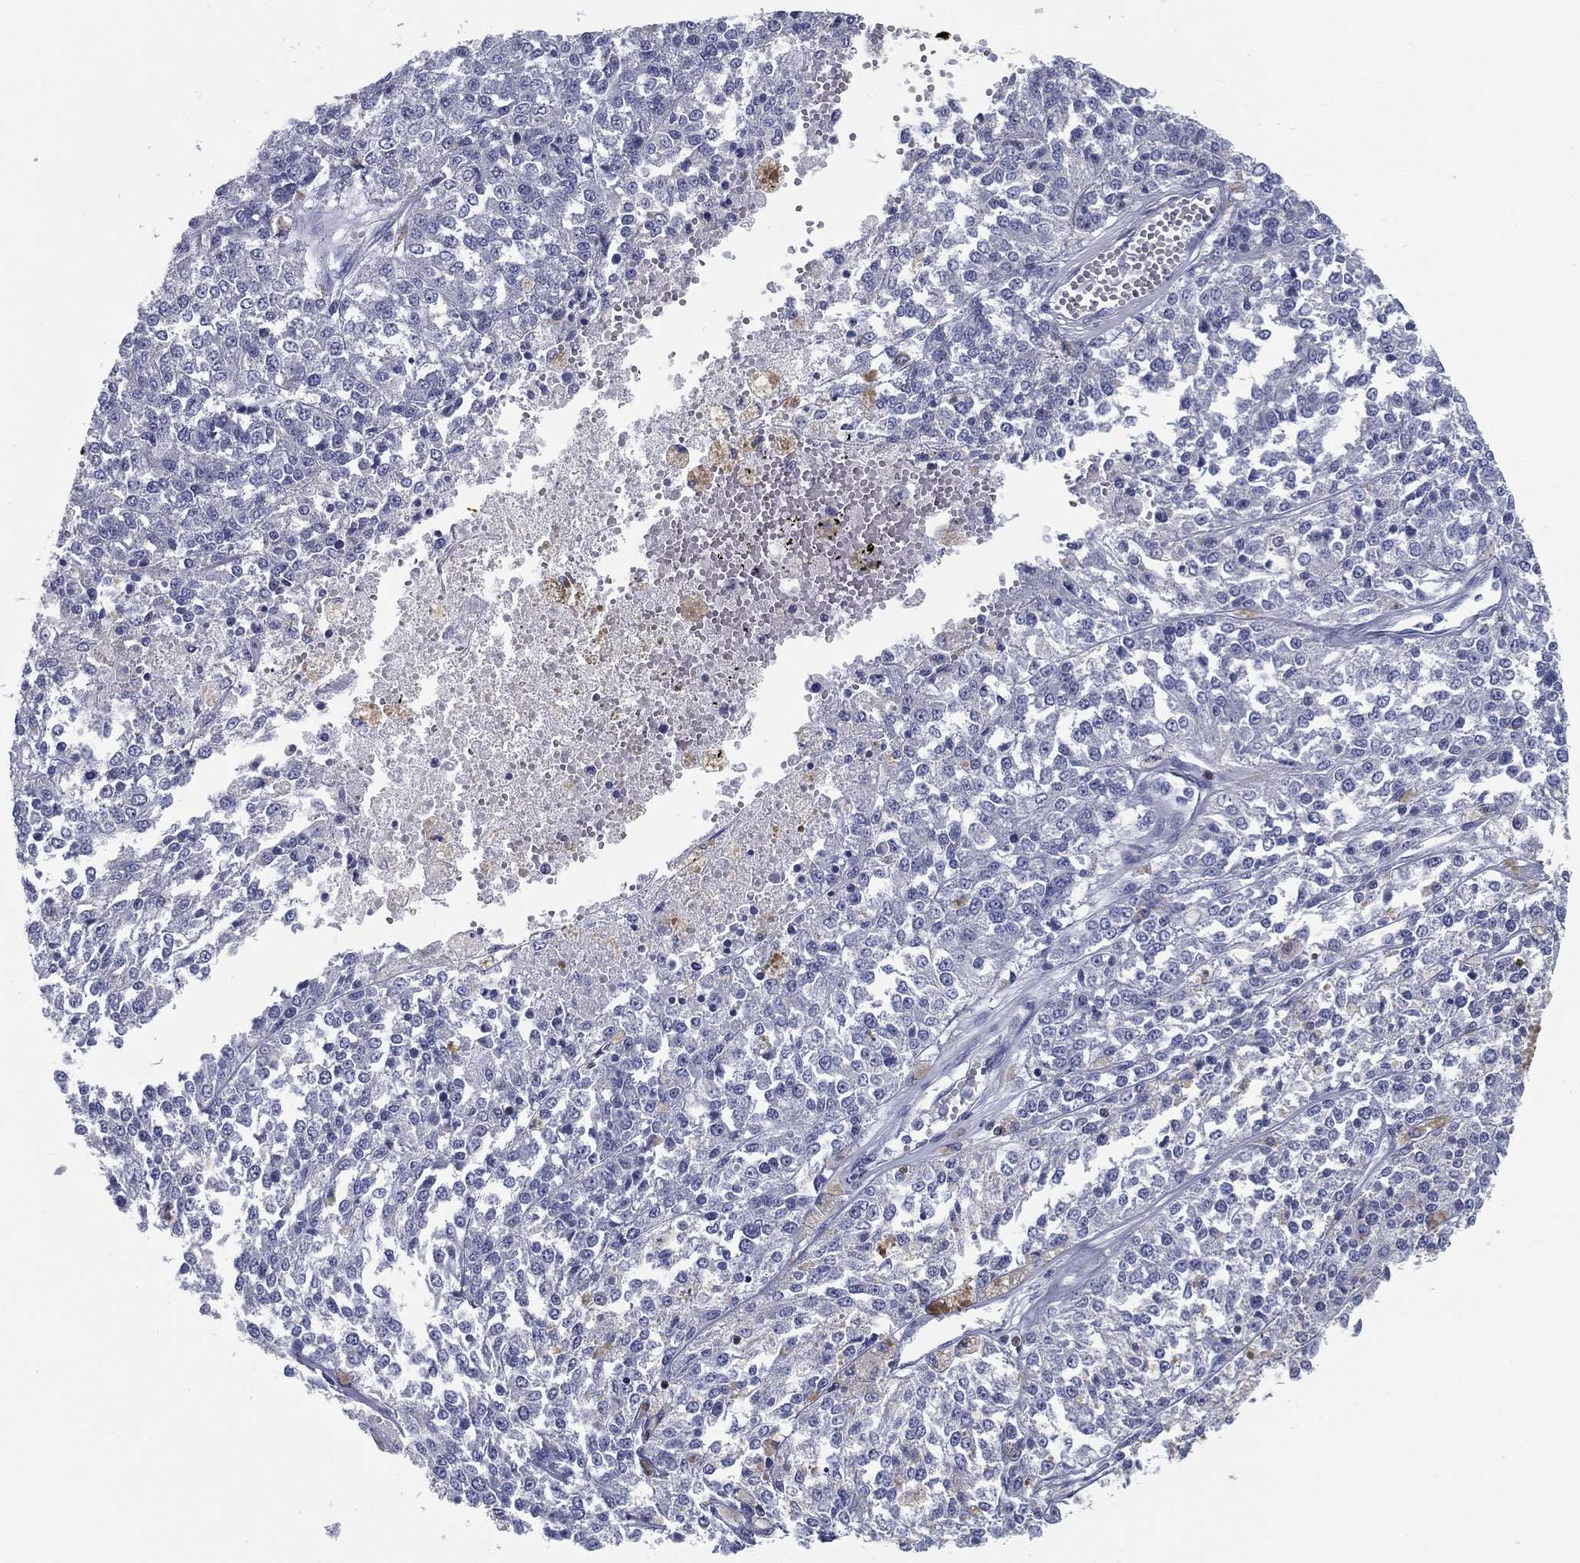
{"staining": {"intensity": "negative", "quantity": "none", "location": "none"}, "tissue": "melanoma", "cell_type": "Tumor cells", "image_type": "cancer", "snomed": [{"axis": "morphology", "description": "Malignant melanoma, Metastatic site"}, {"axis": "topography", "description": "Lymph node"}], "caption": "IHC micrograph of human melanoma stained for a protein (brown), which demonstrates no expression in tumor cells.", "gene": "PYHIN1", "patient": {"sex": "female", "age": 64}}